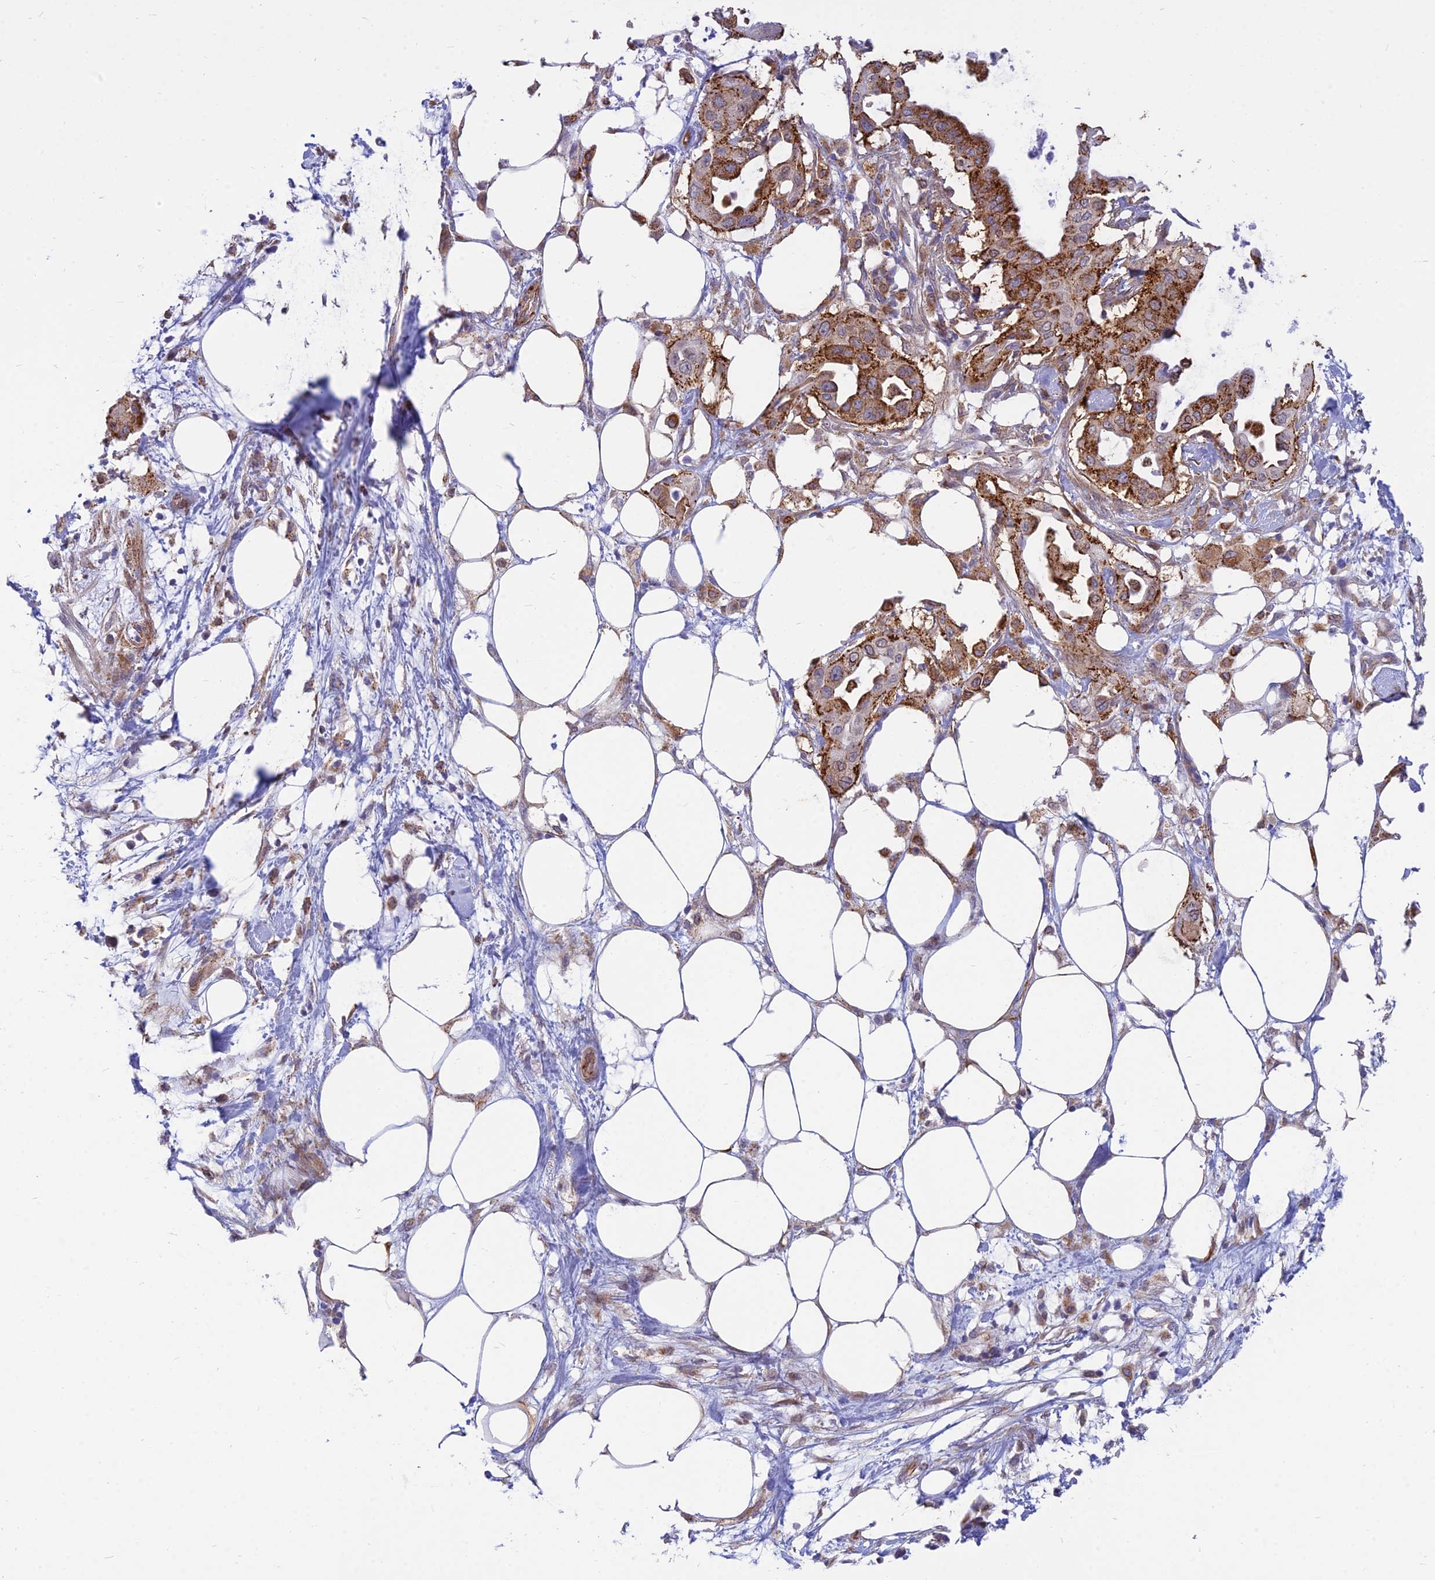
{"staining": {"intensity": "strong", "quantity": ">75%", "location": "cytoplasmic/membranous,nuclear"}, "tissue": "pancreatic cancer", "cell_type": "Tumor cells", "image_type": "cancer", "snomed": [{"axis": "morphology", "description": "Adenocarcinoma, NOS"}, {"axis": "topography", "description": "Pancreas"}], "caption": "Immunohistochemistry micrograph of human pancreatic cancer stained for a protein (brown), which displays high levels of strong cytoplasmic/membranous and nuclear expression in about >75% of tumor cells.", "gene": "SAPCD2", "patient": {"sex": "male", "age": 68}}